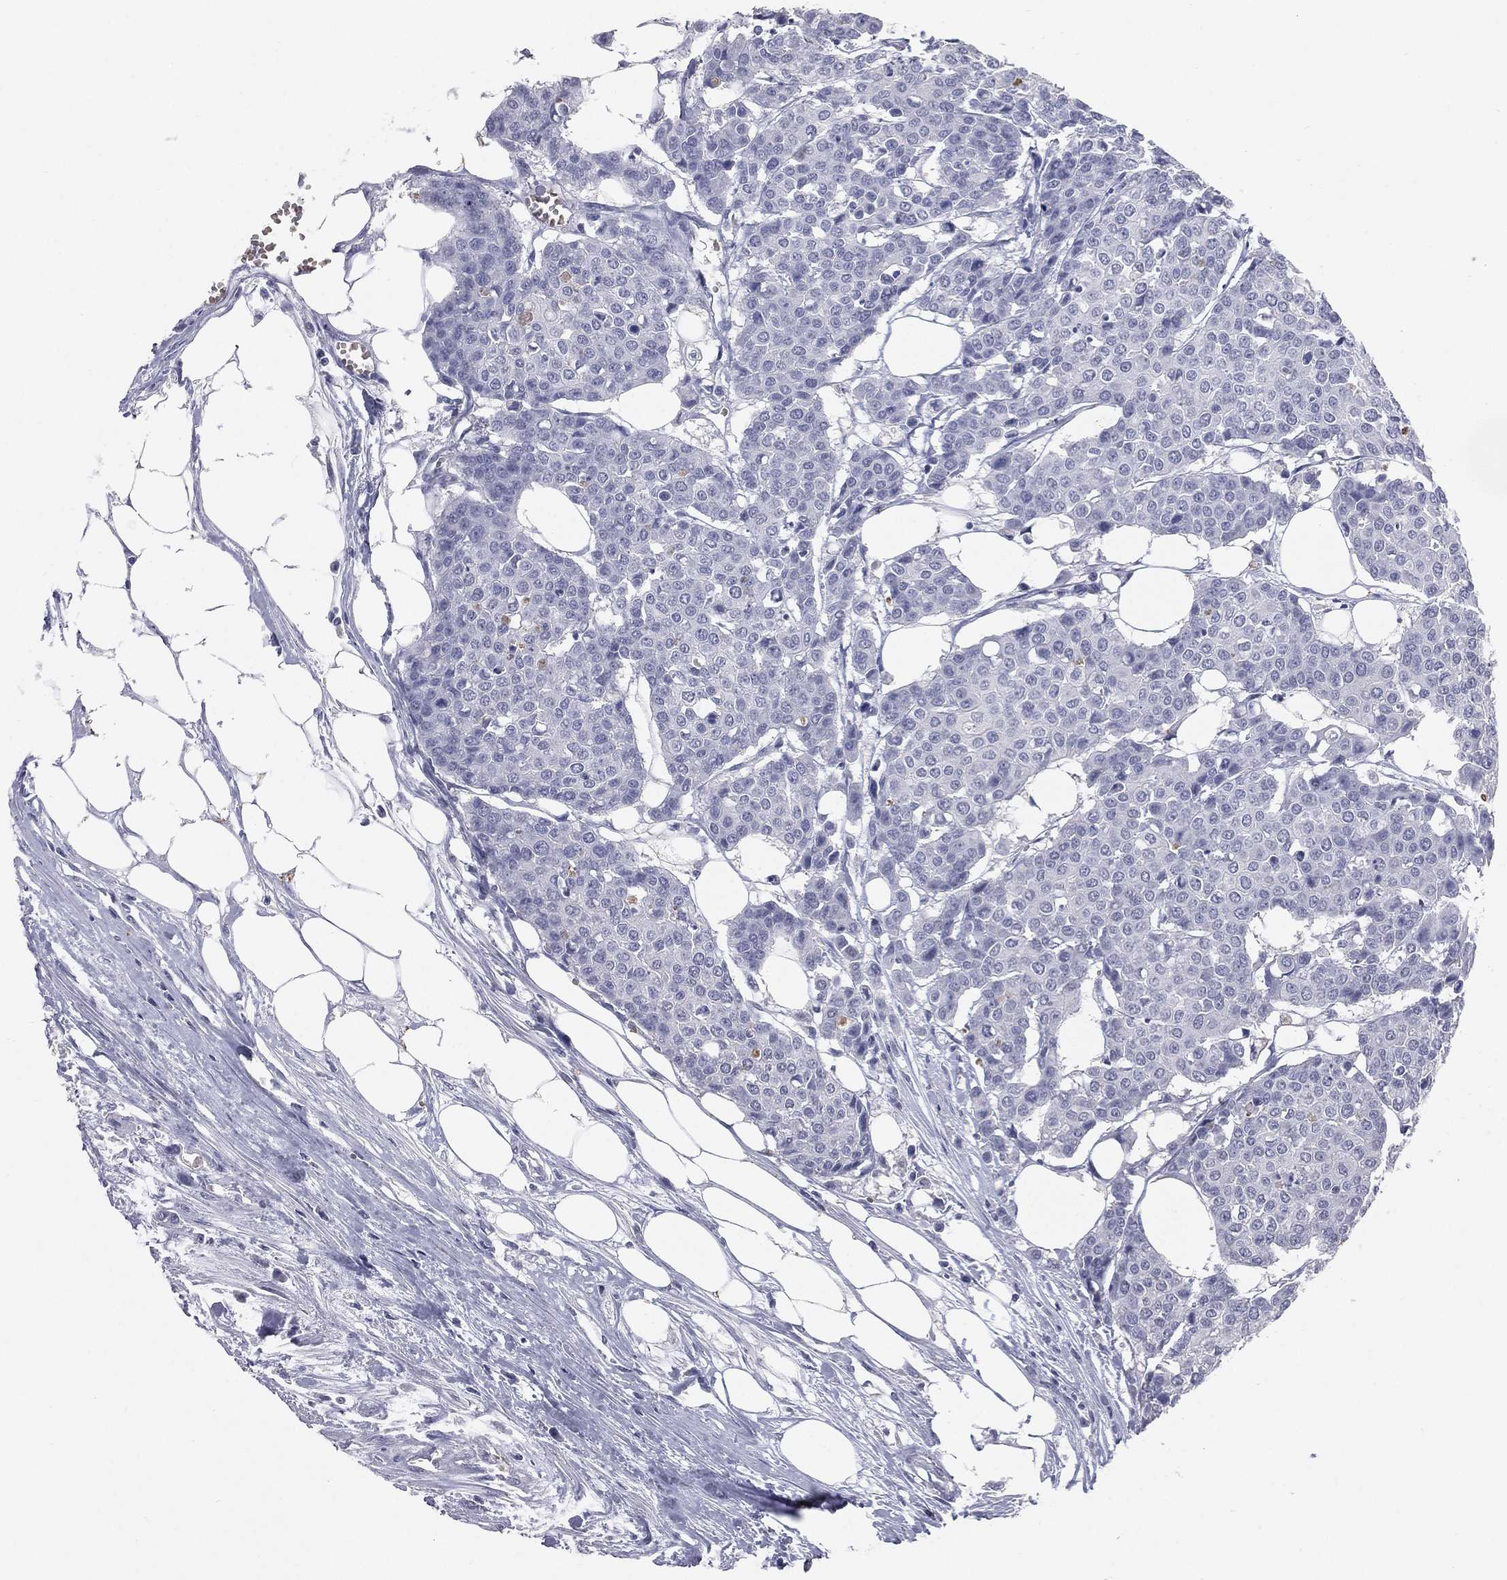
{"staining": {"intensity": "negative", "quantity": "none", "location": "none"}, "tissue": "carcinoid", "cell_type": "Tumor cells", "image_type": "cancer", "snomed": [{"axis": "morphology", "description": "Carcinoid, malignant, NOS"}, {"axis": "topography", "description": "Colon"}], "caption": "Histopathology image shows no significant protein positivity in tumor cells of carcinoid.", "gene": "ESX1", "patient": {"sex": "male", "age": 81}}